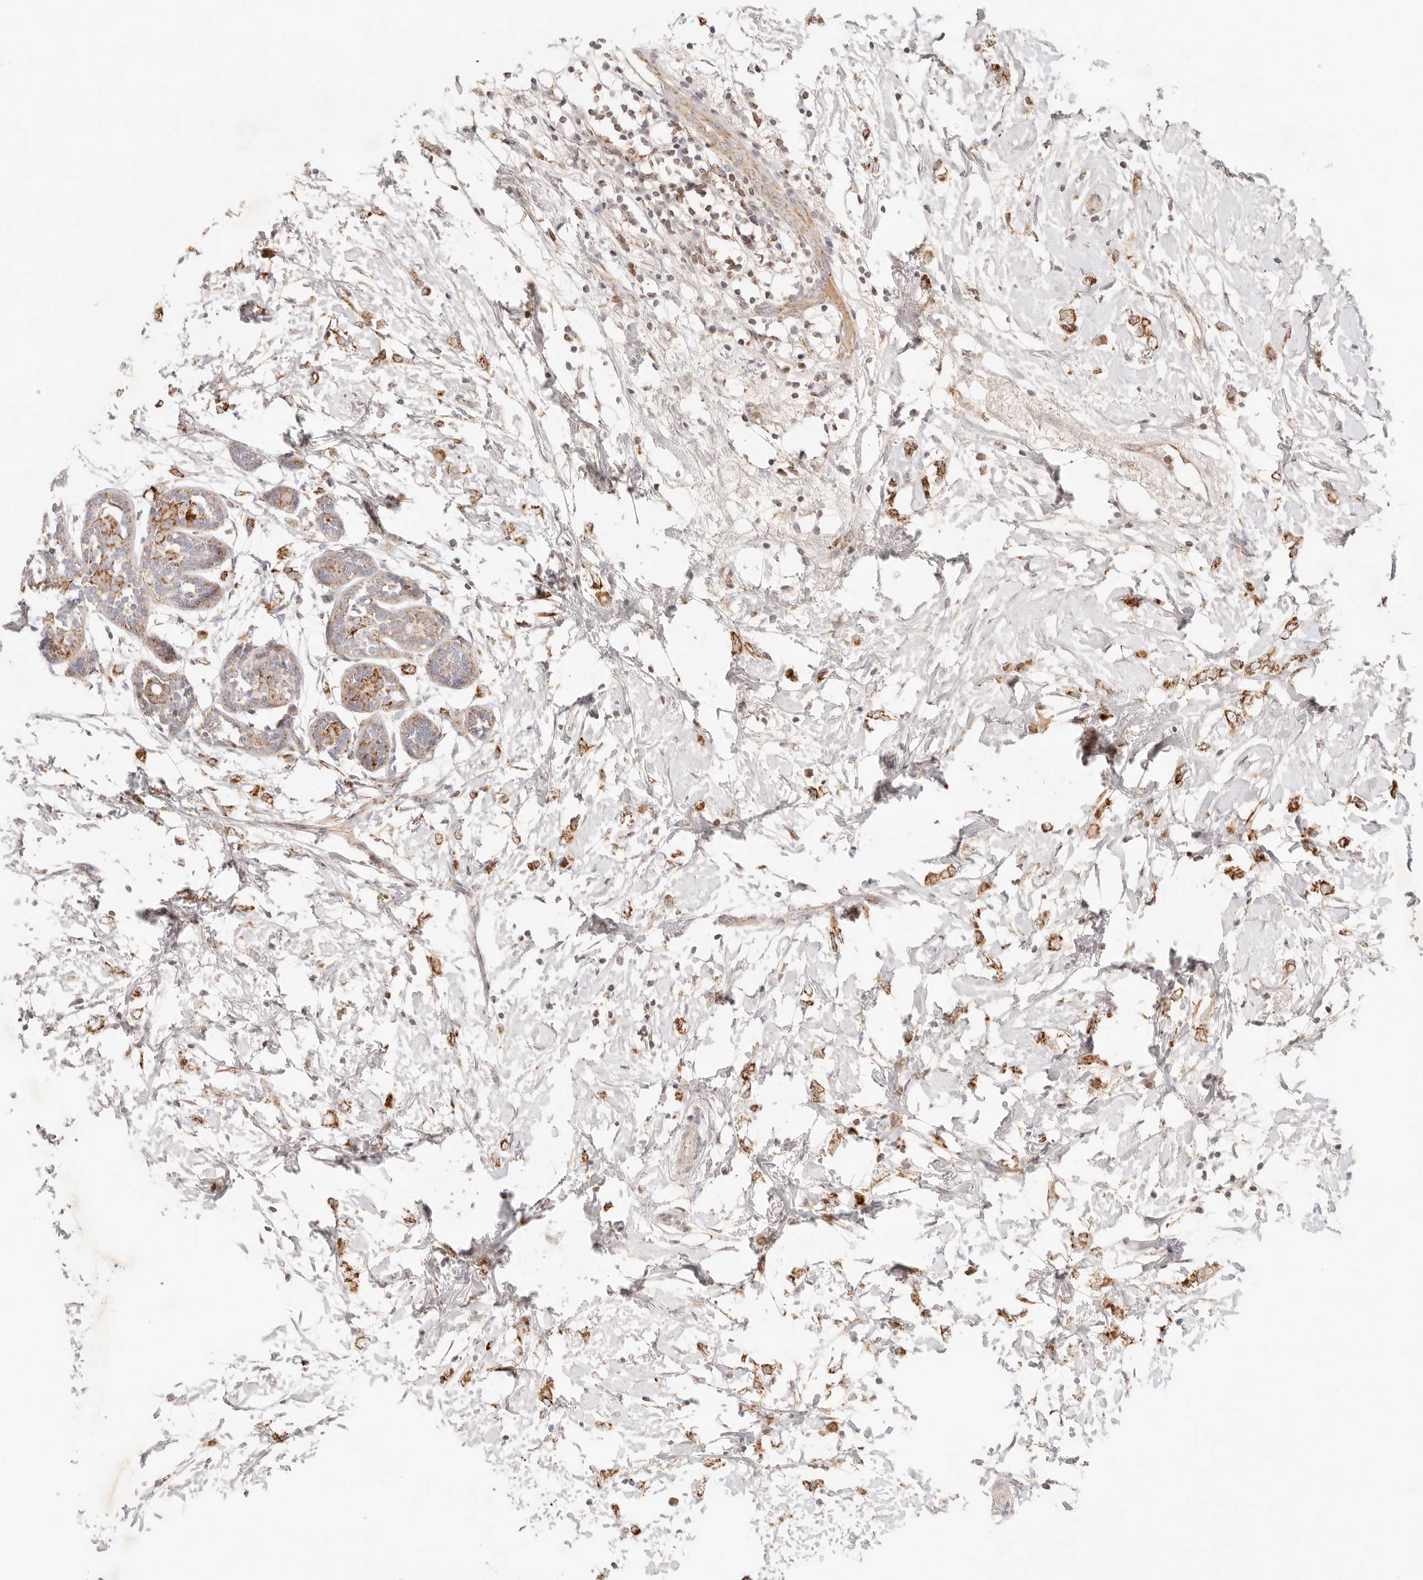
{"staining": {"intensity": "strong", "quantity": ">75%", "location": "cytoplasmic/membranous"}, "tissue": "breast cancer", "cell_type": "Tumor cells", "image_type": "cancer", "snomed": [{"axis": "morphology", "description": "Normal tissue, NOS"}, {"axis": "morphology", "description": "Lobular carcinoma"}, {"axis": "topography", "description": "Breast"}], "caption": "DAB (3,3'-diaminobenzidine) immunohistochemical staining of human breast cancer (lobular carcinoma) demonstrates strong cytoplasmic/membranous protein staining in about >75% of tumor cells. (Brightfield microscopy of DAB IHC at high magnification).", "gene": "COA6", "patient": {"sex": "female", "age": 47}}